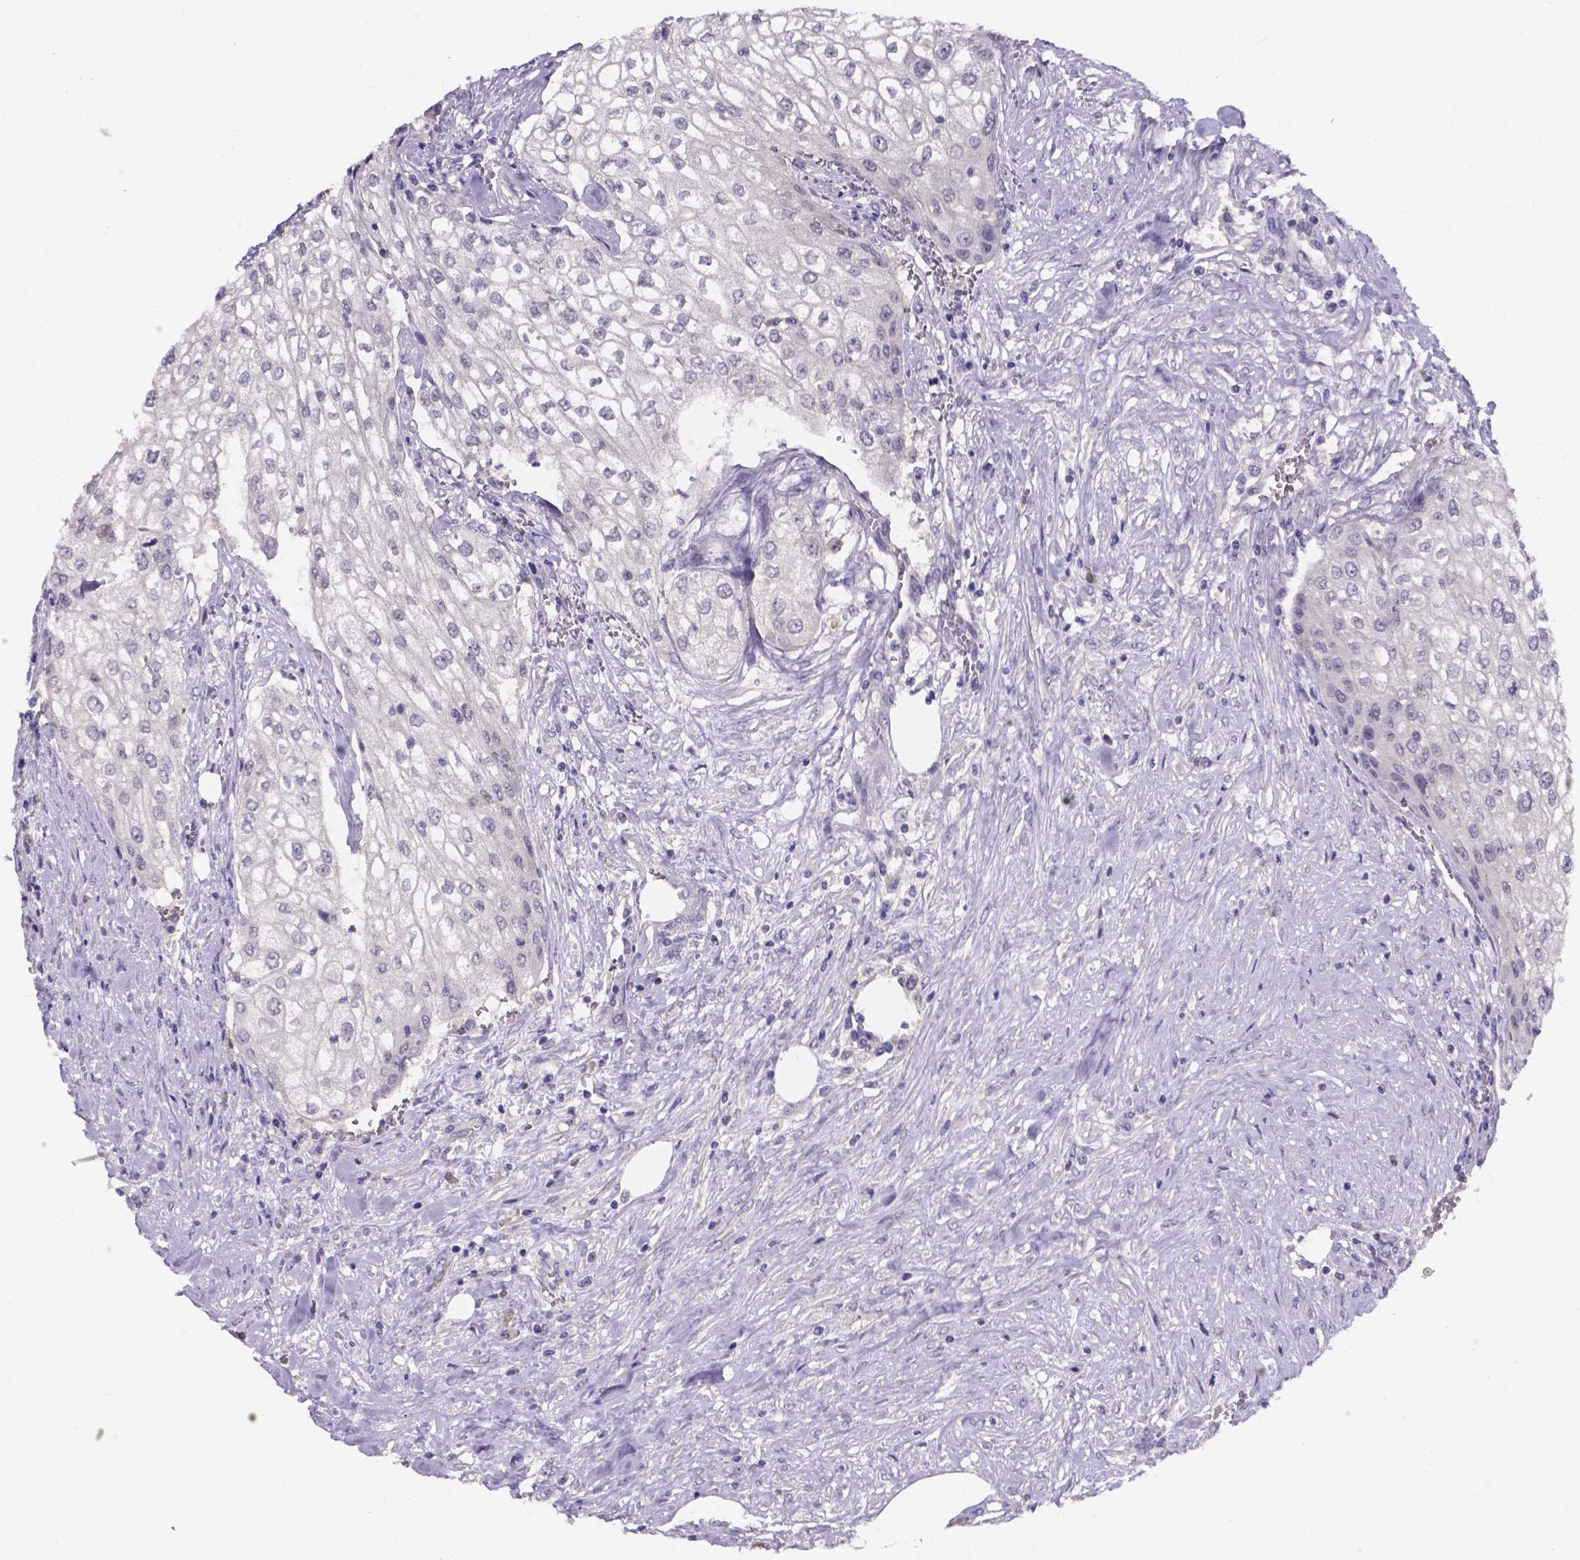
{"staining": {"intensity": "negative", "quantity": "none", "location": "none"}, "tissue": "urothelial cancer", "cell_type": "Tumor cells", "image_type": "cancer", "snomed": [{"axis": "morphology", "description": "Urothelial carcinoma, High grade"}, {"axis": "topography", "description": "Urinary bladder"}], "caption": "IHC of human urothelial cancer shows no expression in tumor cells. (Stains: DAB (3,3'-diaminobenzidine) IHC with hematoxylin counter stain, Microscopy: brightfield microscopy at high magnification).", "gene": "SPOCD1", "patient": {"sex": "male", "age": 62}}